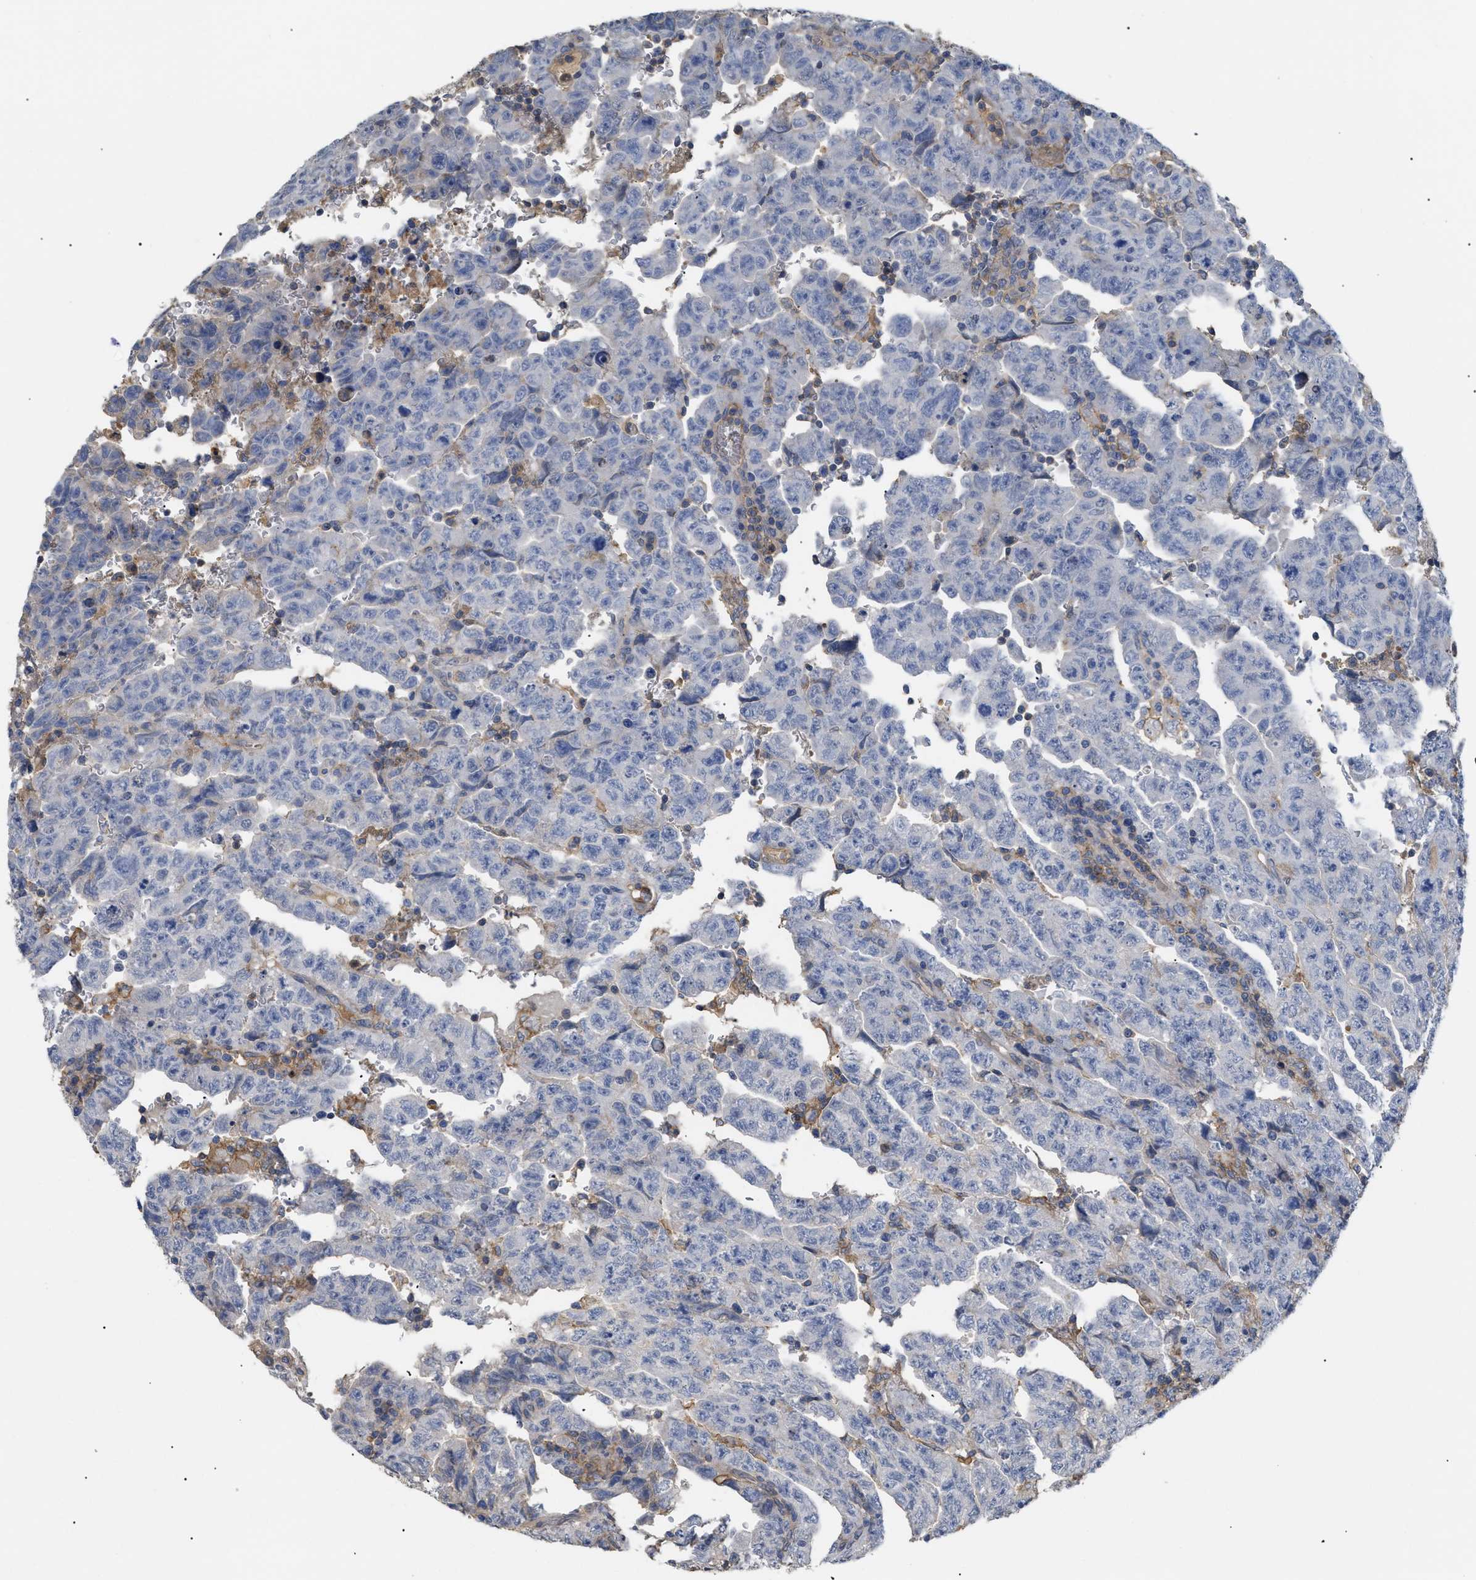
{"staining": {"intensity": "negative", "quantity": "none", "location": "none"}, "tissue": "testis cancer", "cell_type": "Tumor cells", "image_type": "cancer", "snomed": [{"axis": "morphology", "description": "Carcinoma, Embryonal, NOS"}, {"axis": "topography", "description": "Testis"}], "caption": "Photomicrograph shows no protein positivity in tumor cells of testis cancer tissue.", "gene": "ANXA4", "patient": {"sex": "male", "age": 28}}